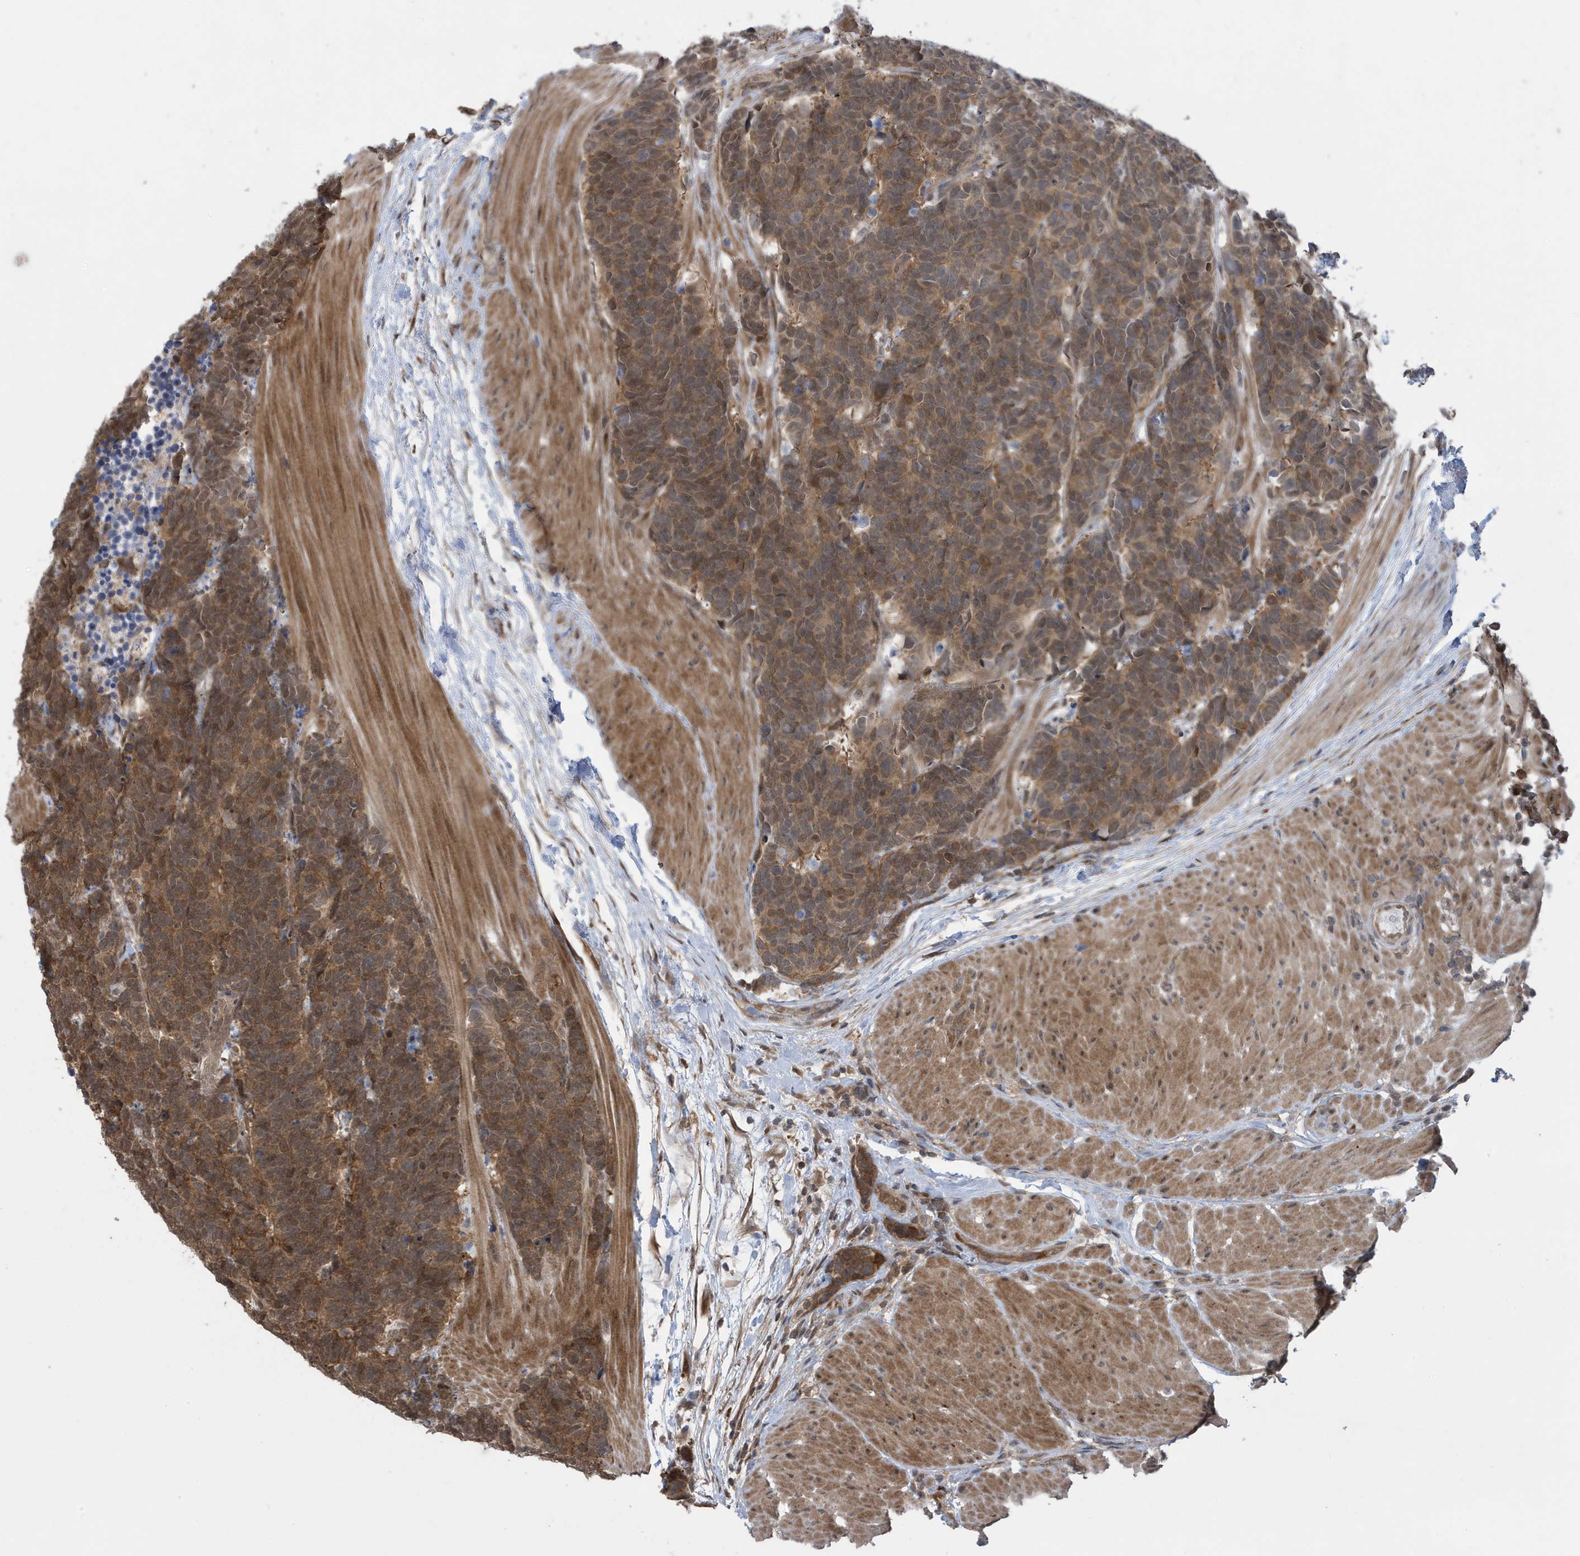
{"staining": {"intensity": "moderate", "quantity": ">75%", "location": "cytoplasmic/membranous"}, "tissue": "carcinoid", "cell_type": "Tumor cells", "image_type": "cancer", "snomed": [{"axis": "morphology", "description": "Carcinoma, NOS"}, {"axis": "morphology", "description": "Carcinoid, malignant, NOS"}, {"axis": "topography", "description": "Urinary bladder"}], "caption": "Immunohistochemistry (IHC) photomicrograph of neoplastic tissue: human carcinoid stained using IHC demonstrates medium levels of moderate protein expression localized specifically in the cytoplasmic/membranous of tumor cells, appearing as a cytoplasmic/membranous brown color.", "gene": "UBQLN1", "patient": {"sex": "male", "age": 57}}